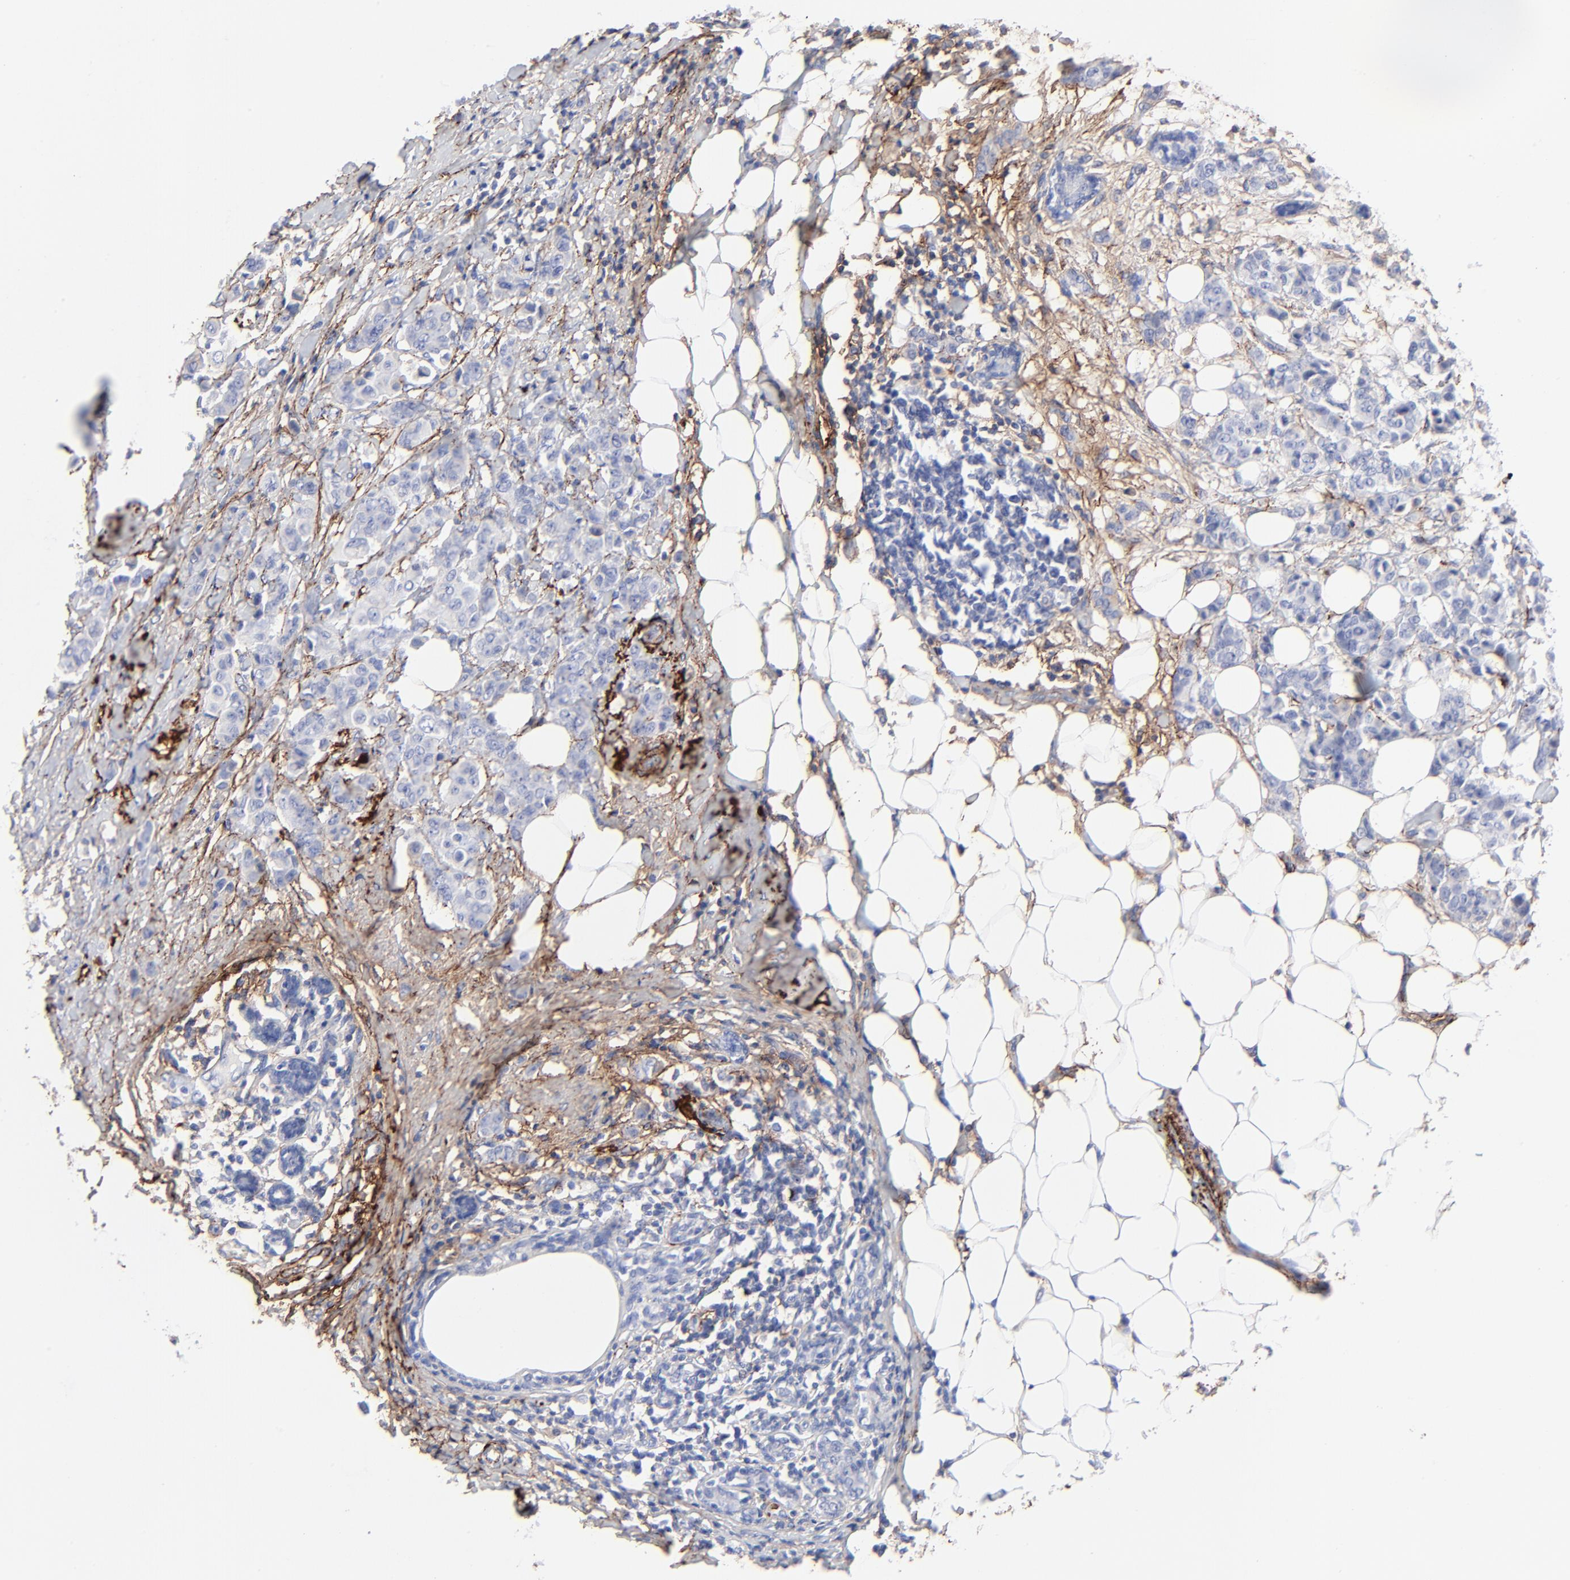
{"staining": {"intensity": "negative", "quantity": "none", "location": "none"}, "tissue": "breast cancer", "cell_type": "Tumor cells", "image_type": "cancer", "snomed": [{"axis": "morphology", "description": "Duct carcinoma"}, {"axis": "topography", "description": "Breast"}], "caption": "DAB (3,3'-diaminobenzidine) immunohistochemical staining of human breast cancer (intraductal carcinoma) shows no significant staining in tumor cells.", "gene": "FBLN2", "patient": {"sex": "female", "age": 40}}